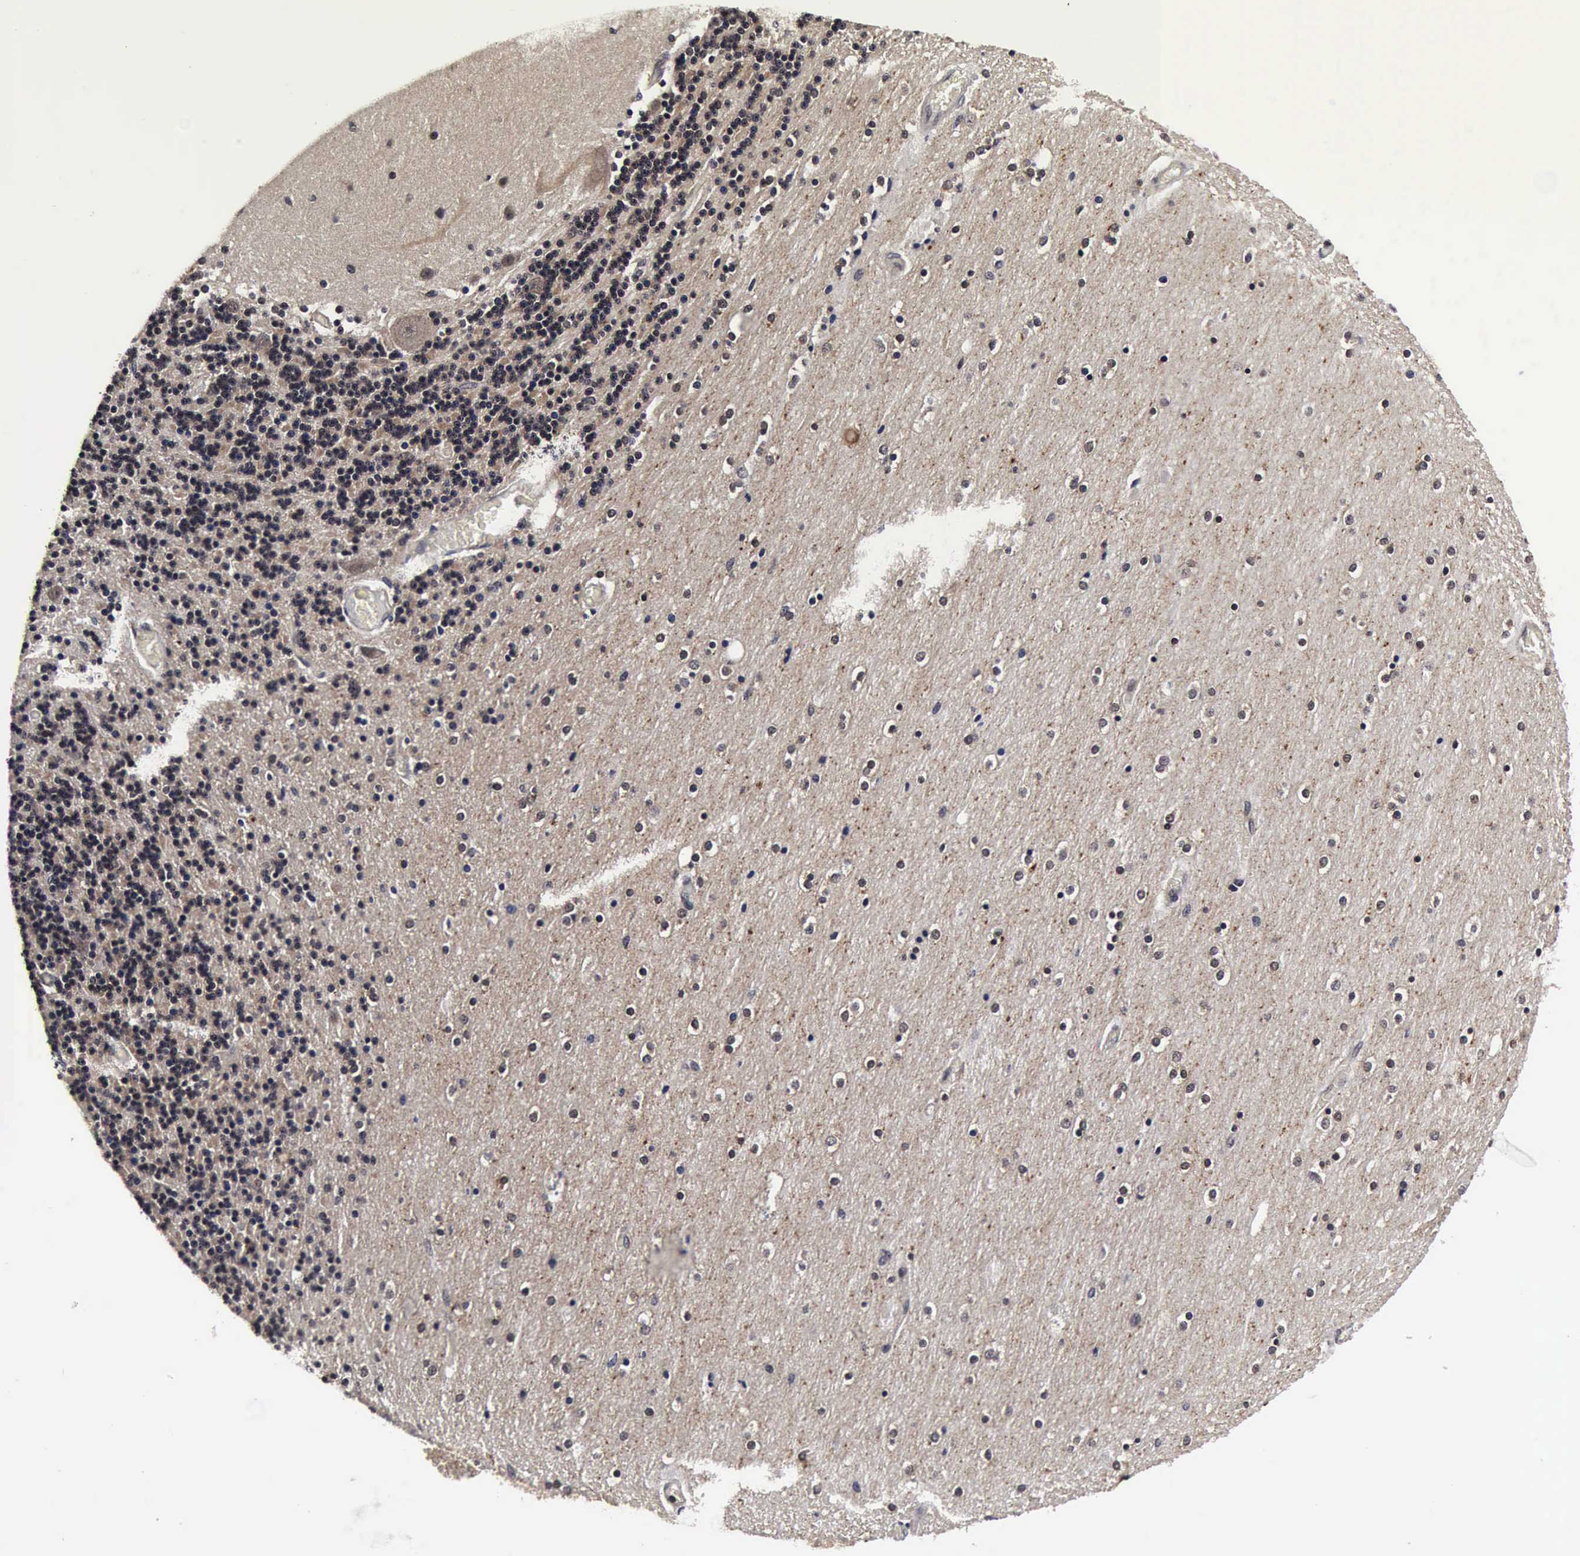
{"staining": {"intensity": "negative", "quantity": "none", "location": "none"}, "tissue": "cerebellum", "cell_type": "Cells in granular layer", "image_type": "normal", "snomed": [{"axis": "morphology", "description": "Normal tissue, NOS"}, {"axis": "topography", "description": "Cerebellum"}], "caption": "Immunohistochemical staining of normal cerebellum reveals no significant positivity in cells in granular layer.", "gene": "UBC", "patient": {"sex": "female", "age": 54}}